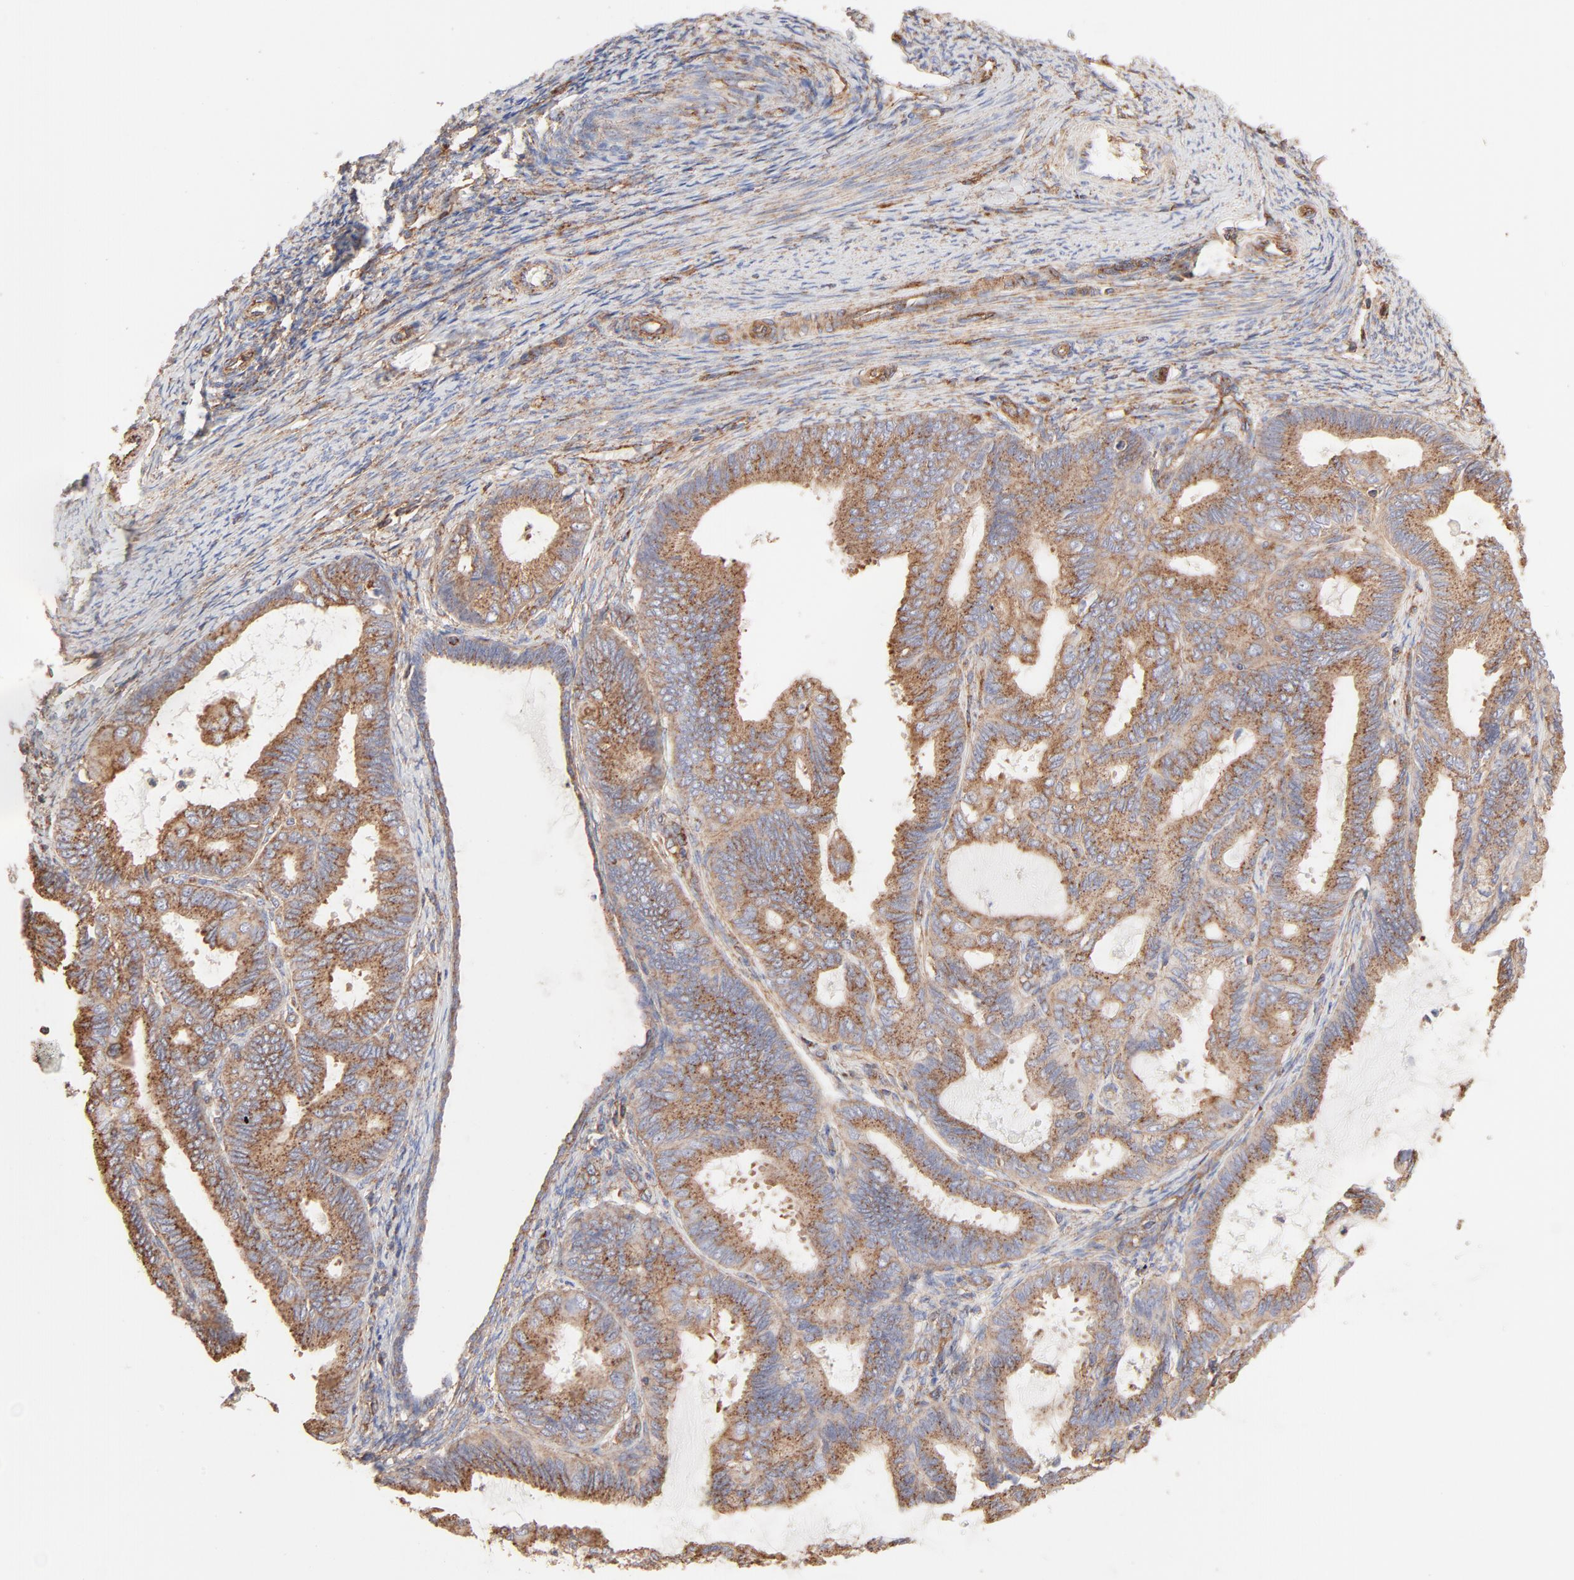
{"staining": {"intensity": "moderate", "quantity": ">75%", "location": "cytoplasmic/membranous"}, "tissue": "endometrial cancer", "cell_type": "Tumor cells", "image_type": "cancer", "snomed": [{"axis": "morphology", "description": "Adenocarcinoma, NOS"}, {"axis": "topography", "description": "Endometrium"}], "caption": "This is an image of immunohistochemistry staining of endometrial cancer, which shows moderate staining in the cytoplasmic/membranous of tumor cells.", "gene": "CLTB", "patient": {"sex": "female", "age": 63}}